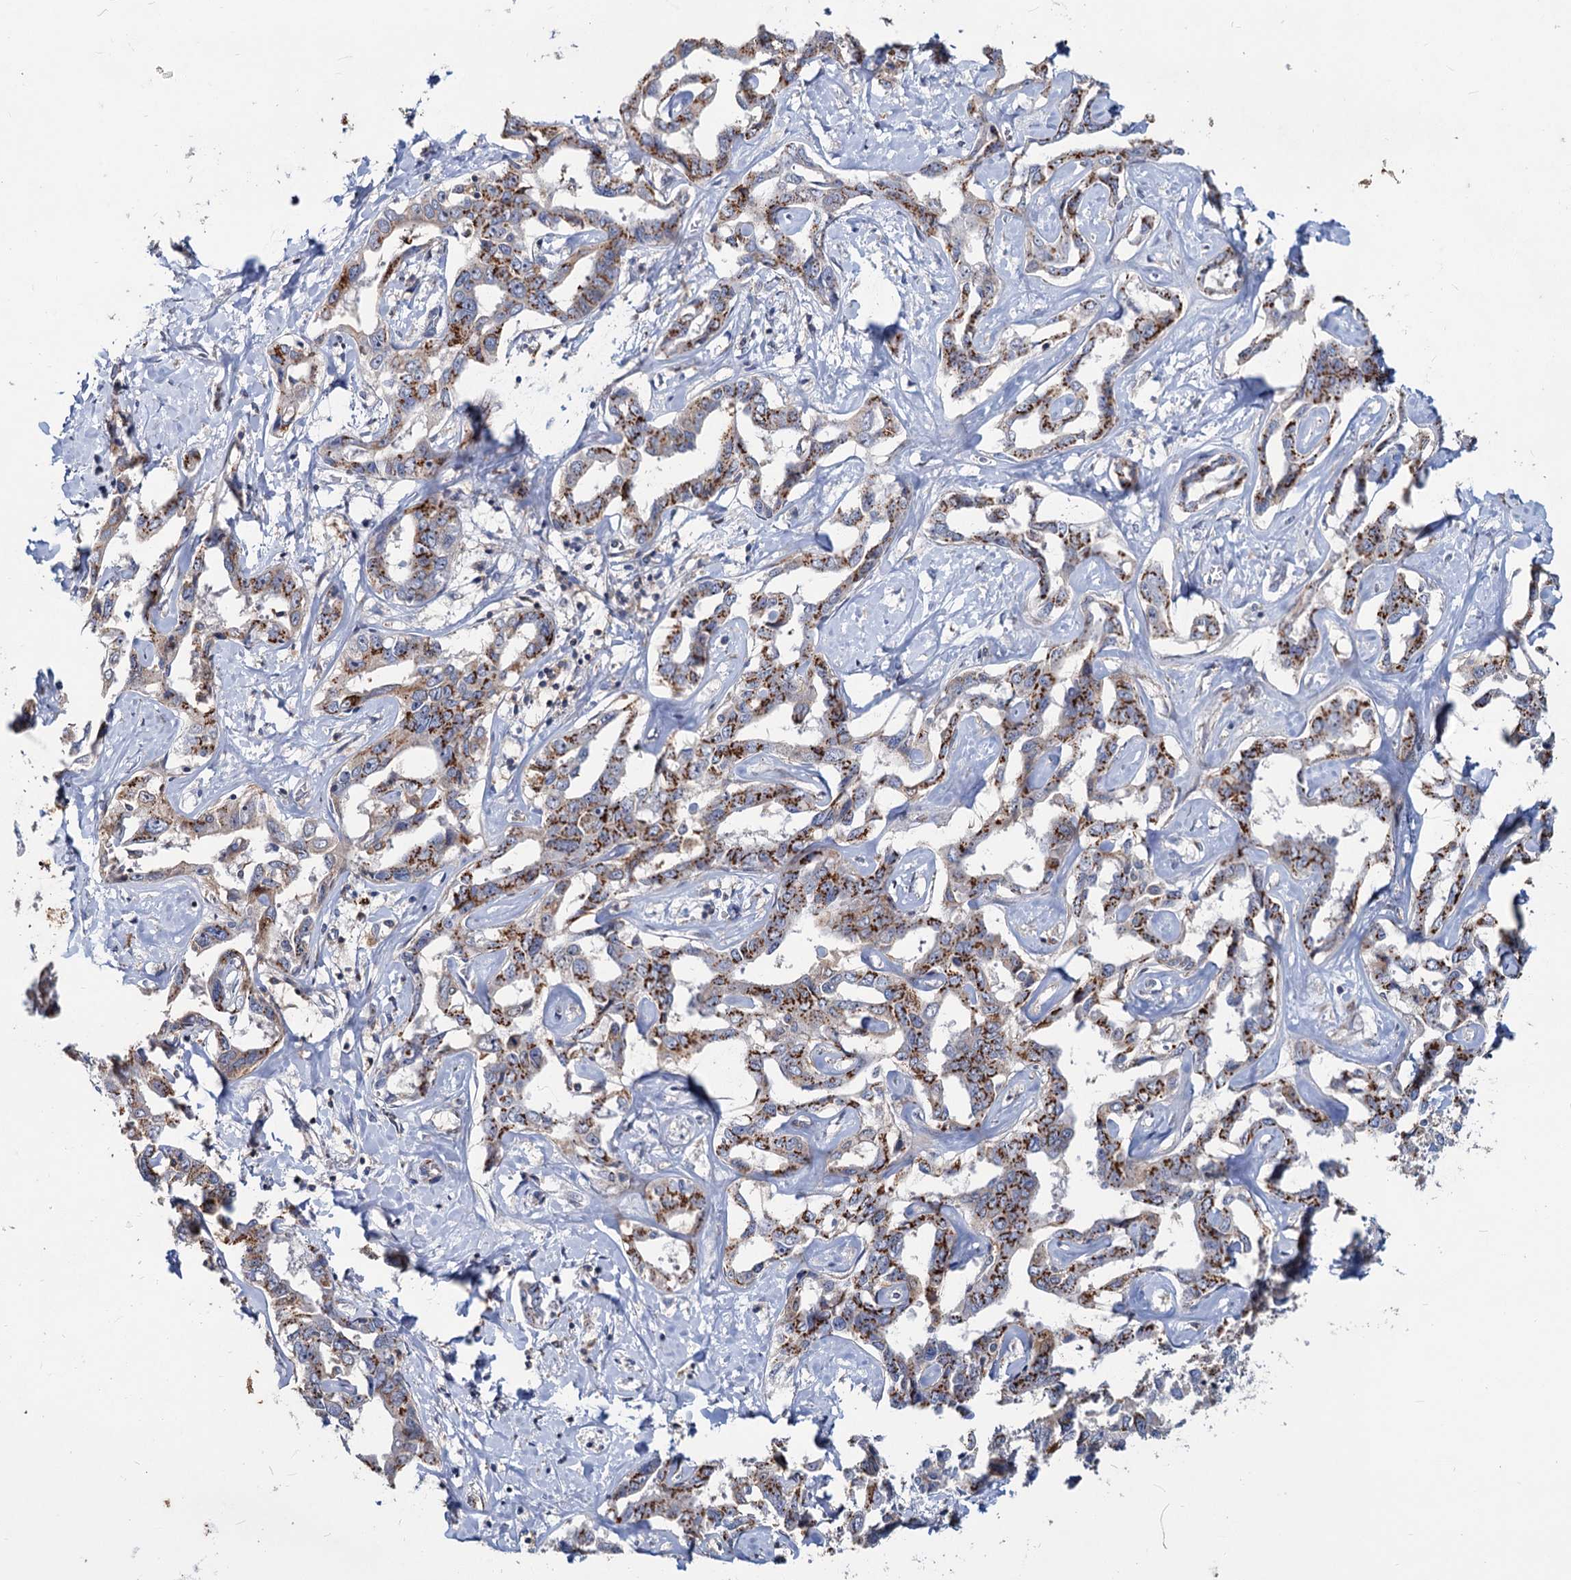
{"staining": {"intensity": "strong", "quantity": "25%-75%", "location": "cytoplasmic/membranous"}, "tissue": "liver cancer", "cell_type": "Tumor cells", "image_type": "cancer", "snomed": [{"axis": "morphology", "description": "Cholangiocarcinoma"}, {"axis": "topography", "description": "Liver"}], "caption": "A high amount of strong cytoplasmic/membranous expression is appreciated in about 25%-75% of tumor cells in liver cancer tissue.", "gene": "LRCH4", "patient": {"sex": "male", "age": 59}}